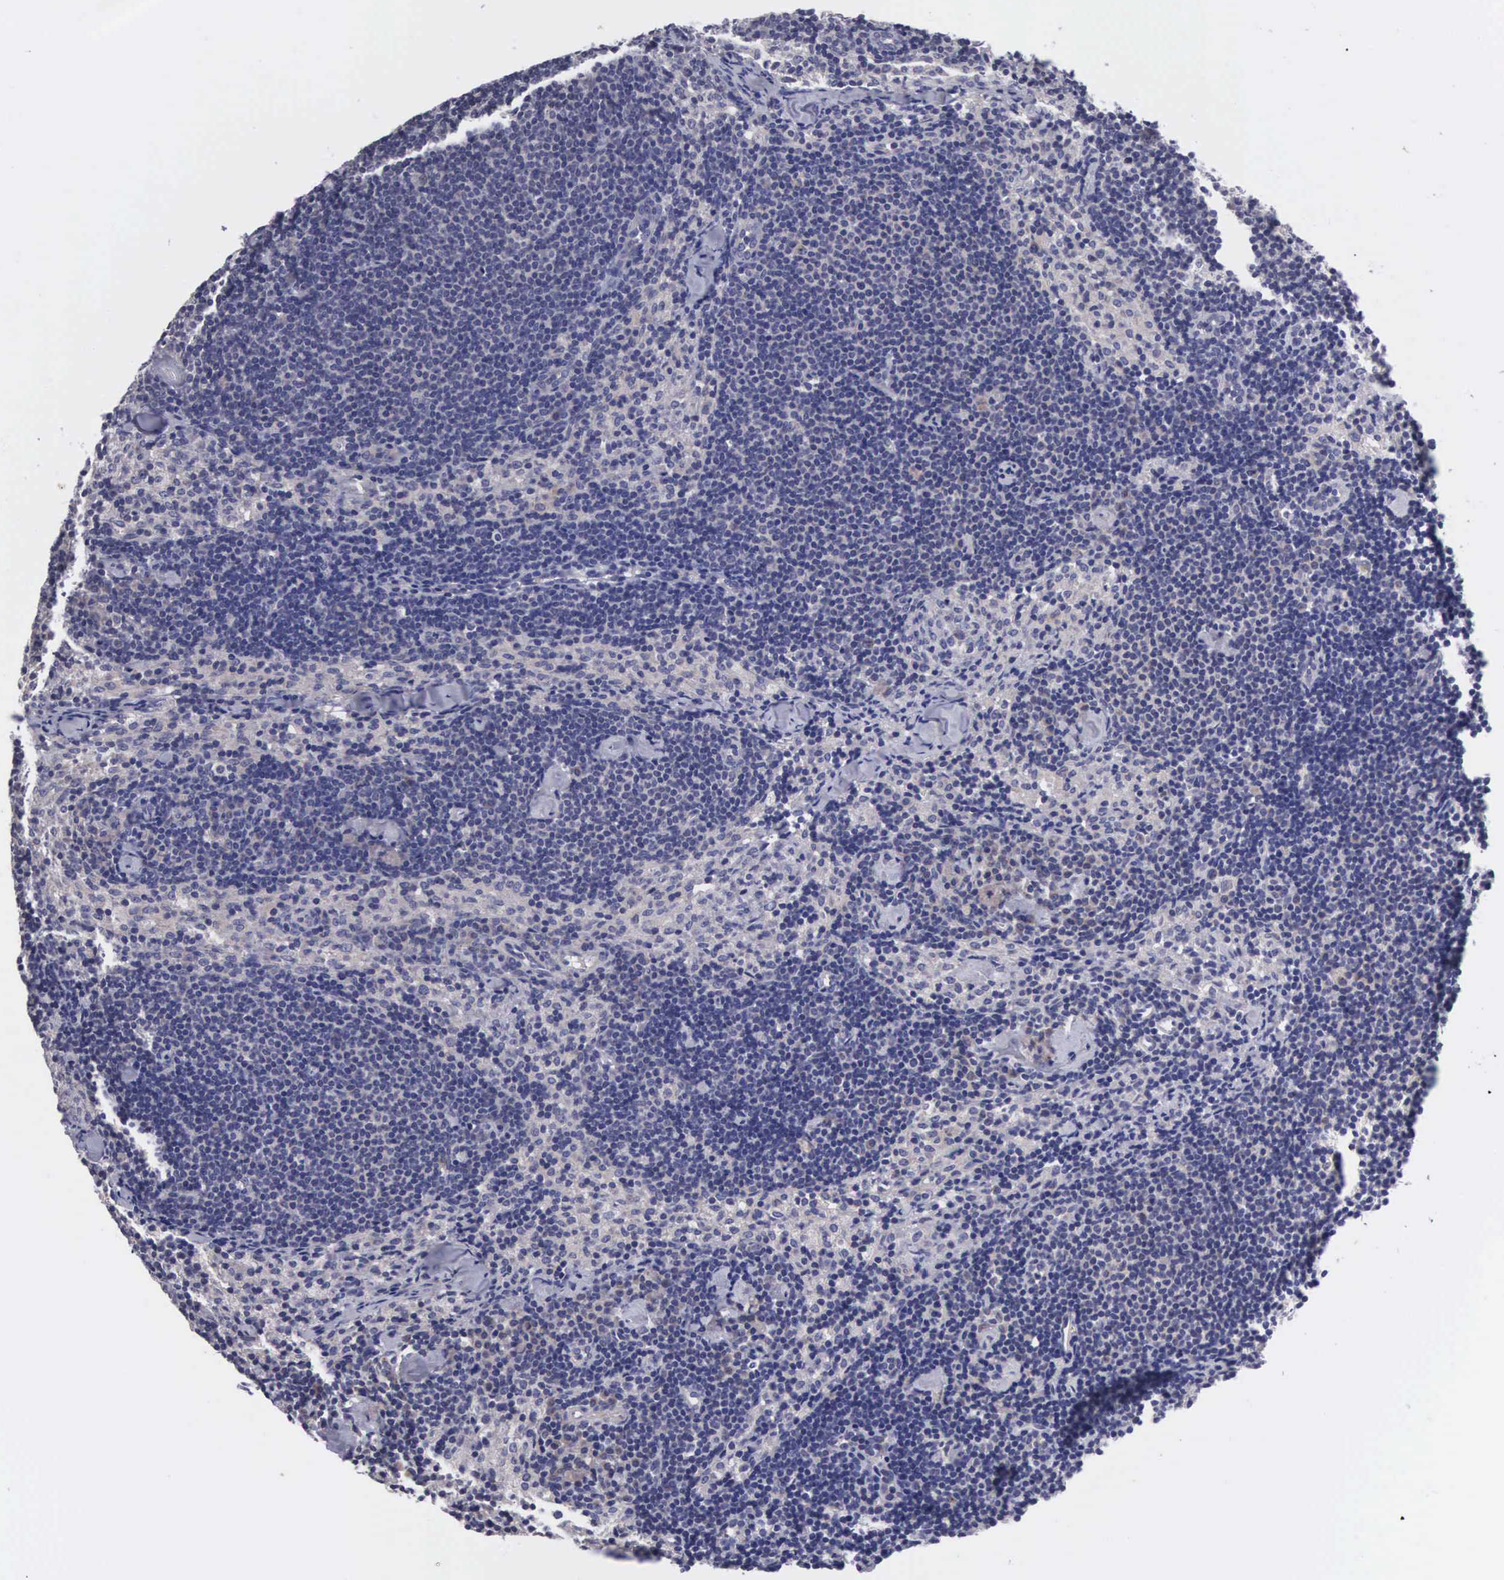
{"staining": {"intensity": "negative", "quantity": "none", "location": "none"}, "tissue": "lymph node", "cell_type": "Germinal center cells", "image_type": "normal", "snomed": [{"axis": "morphology", "description": "Normal tissue, NOS"}, {"axis": "topography", "description": "Lymph node"}], "caption": "This is an immunohistochemistry histopathology image of benign human lymph node. There is no expression in germinal center cells.", "gene": "SLITRK4", "patient": {"sex": "female", "age": 35}}